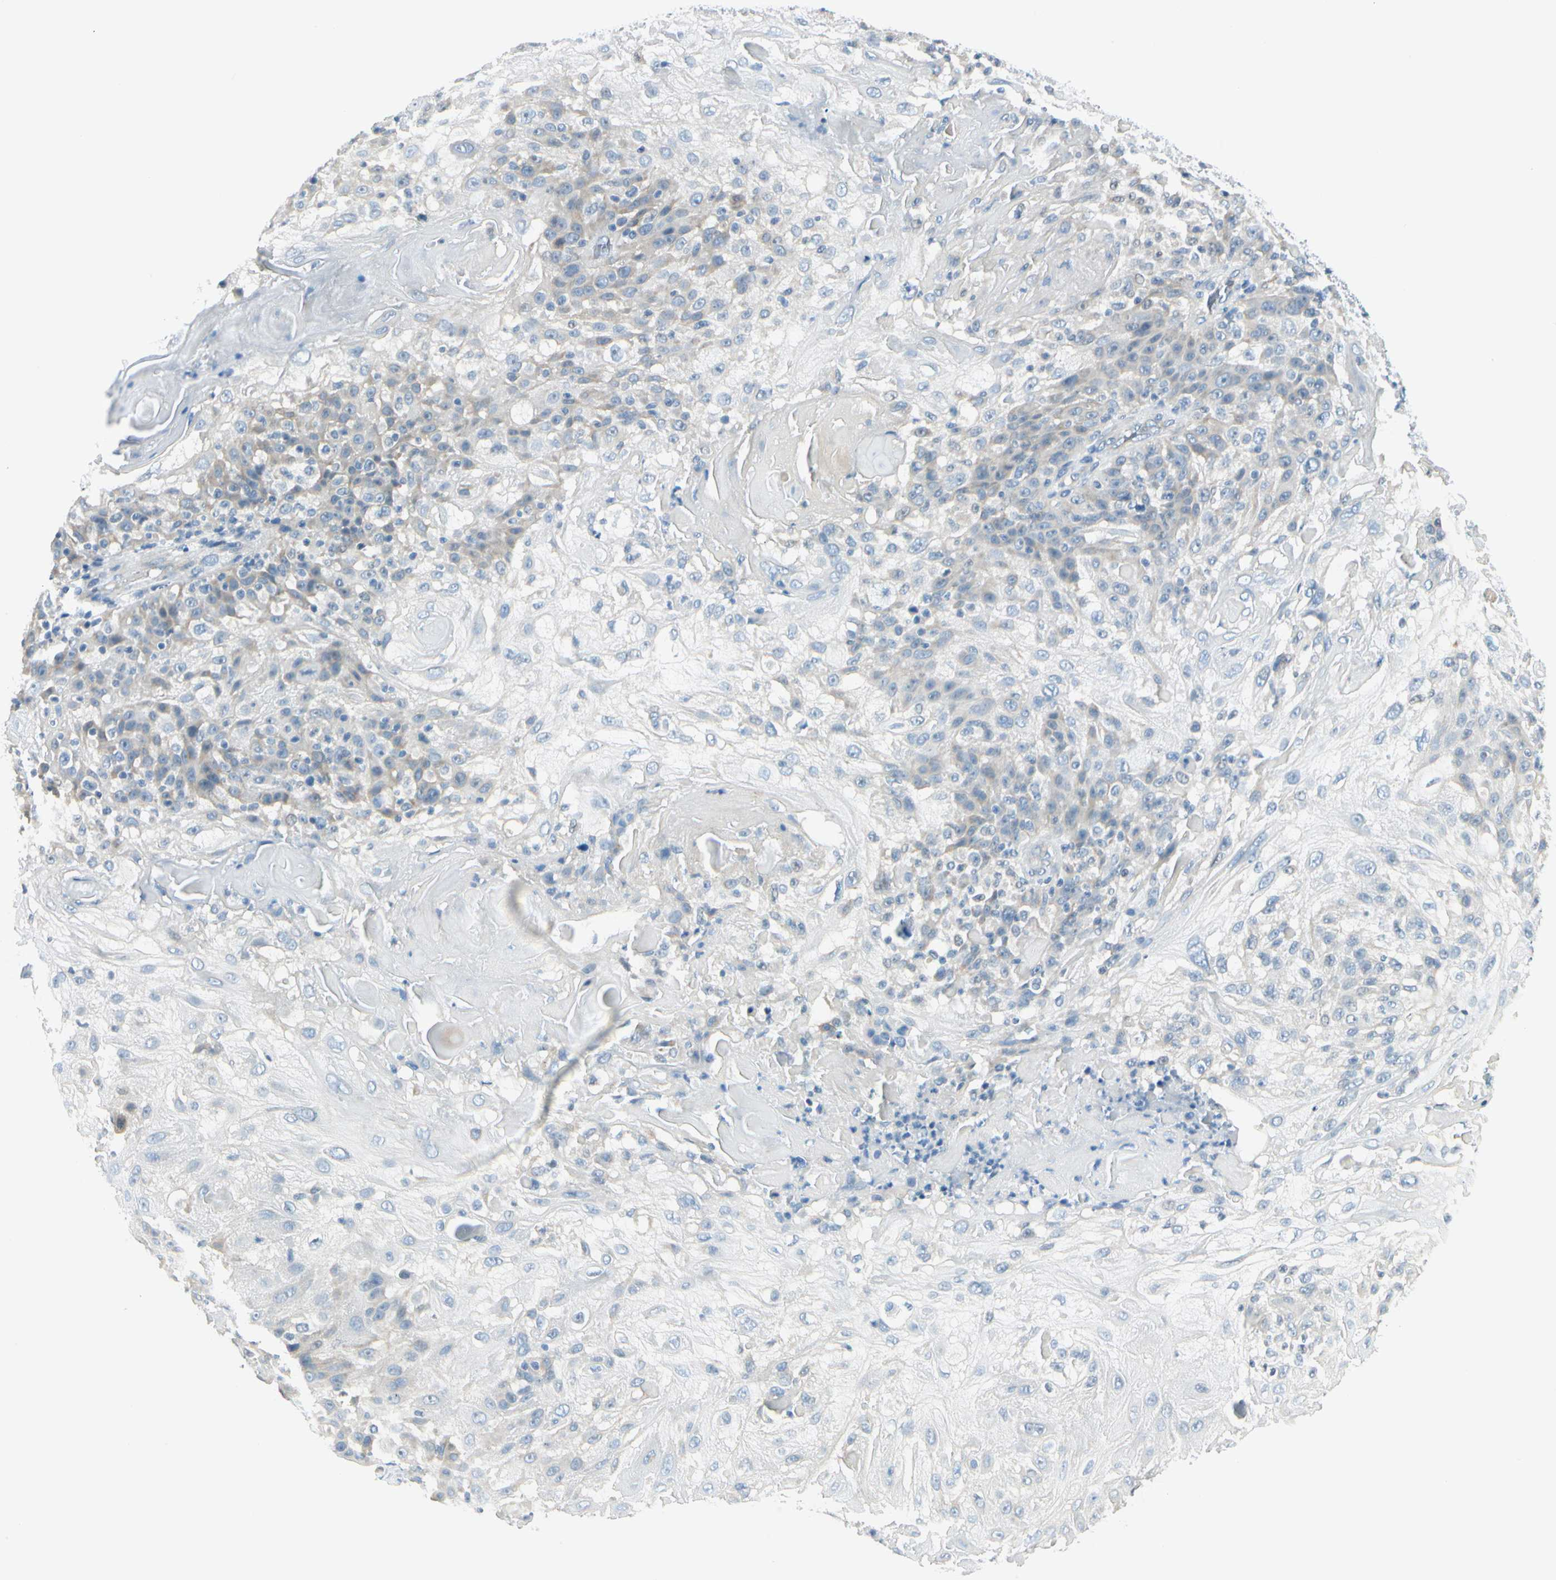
{"staining": {"intensity": "negative", "quantity": "none", "location": "none"}, "tissue": "skin cancer", "cell_type": "Tumor cells", "image_type": "cancer", "snomed": [{"axis": "morphology", "description": "Normal tissue, NOS"}, {"axis": "morphology", "description": "Squamous cell carcinoma, NOS"}, {"axis": "topography", "description": "Skin"}], "caption": "A micrograph of skin cancer stained for a protein demonstrates no brown staining in tumor cells. The staining is performed using DAB brown chromogen with nuclei counter-stained in using hematoxylin.", "gene": "ZSCAN1", "patient": {"sex": "female", "age": 83}}